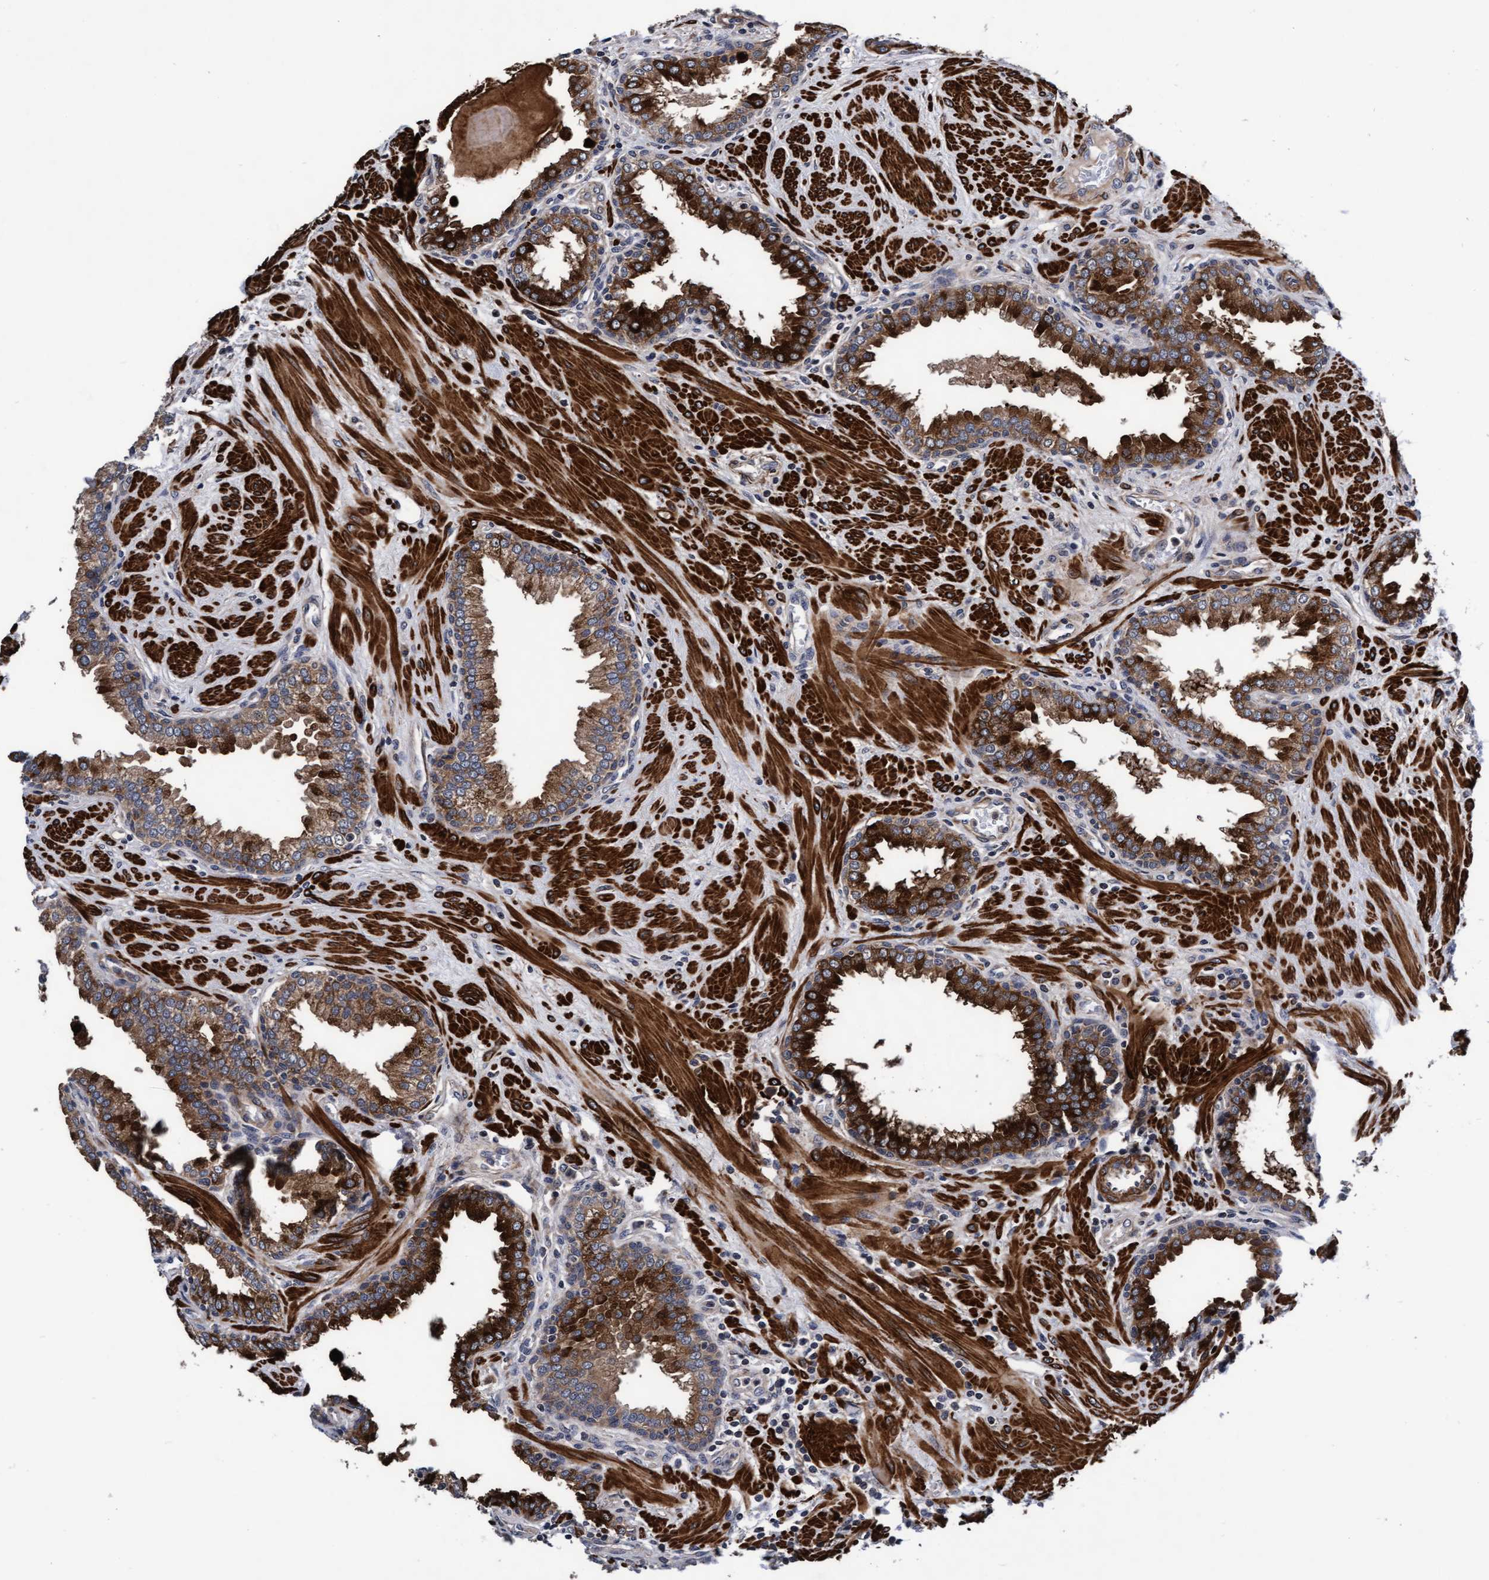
{"staining": {"intensity": "strong", "quantity": "<25%", "location": "cytoplasmic/membranous"}, "tissue": "prostate", "cell_type": "Glandular cells", "image_type": "normal", "snomed": [{"axis": "morphology", "description": "Normal tissue, NOS"}, {"axis": "topography", "description": "Prostate"}], "caption": "A brown stain labels strong cytoplasmic/membranous expression of a protein in glandular cells of unremarkable prostate. The protein of interest is stained brown, and the nuclei are stained in blue (DAB (3,3'-diaminobenzidine) IHC with brightfield microscopy, high magnification).", "gene": "EFCAB13", "patient": {"sex": "male", "age": 51}}